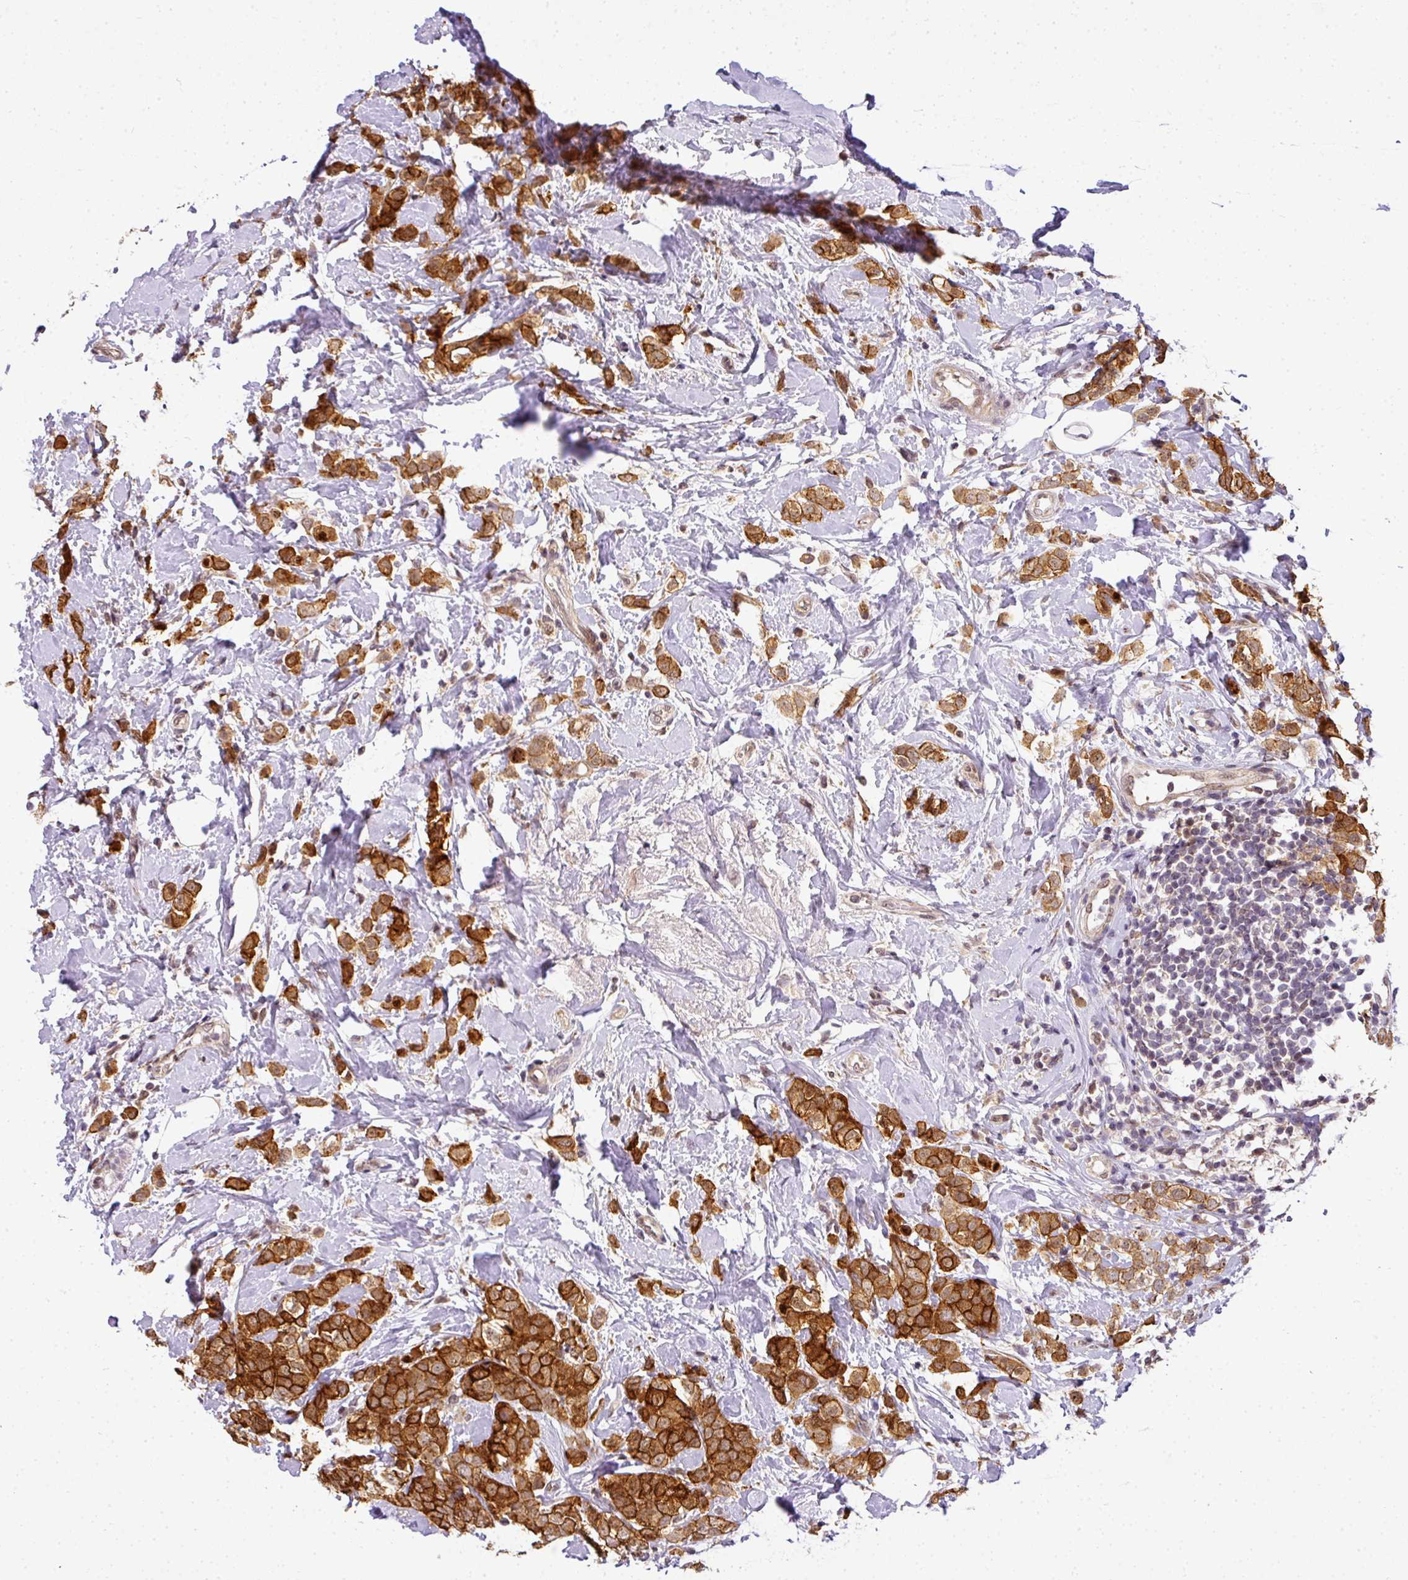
{"staining": {"intensity": "strong", "quantity": ">75%", "location": "cytoplasmic/membranous"}, "tissue": "breast cancer", "cell_type": "Tumor cells", "image_type": "cancer", "snomed": [{"axis": "morphology", "description": "Lobular carcinoma"}, {"axis": "topography", "description": "Breast"}], "caption": "The micrograph demonstrates staining of breast cancer (lobular carcinoma), revealing strong cytoplasmic/membranous protein staining (brown color) within tumor cells. (DAB IHC, brown staining for protein, blue staining for nuclei).", "gene": "C1orf226", "patient": {"sex": "female", "age": 47}}